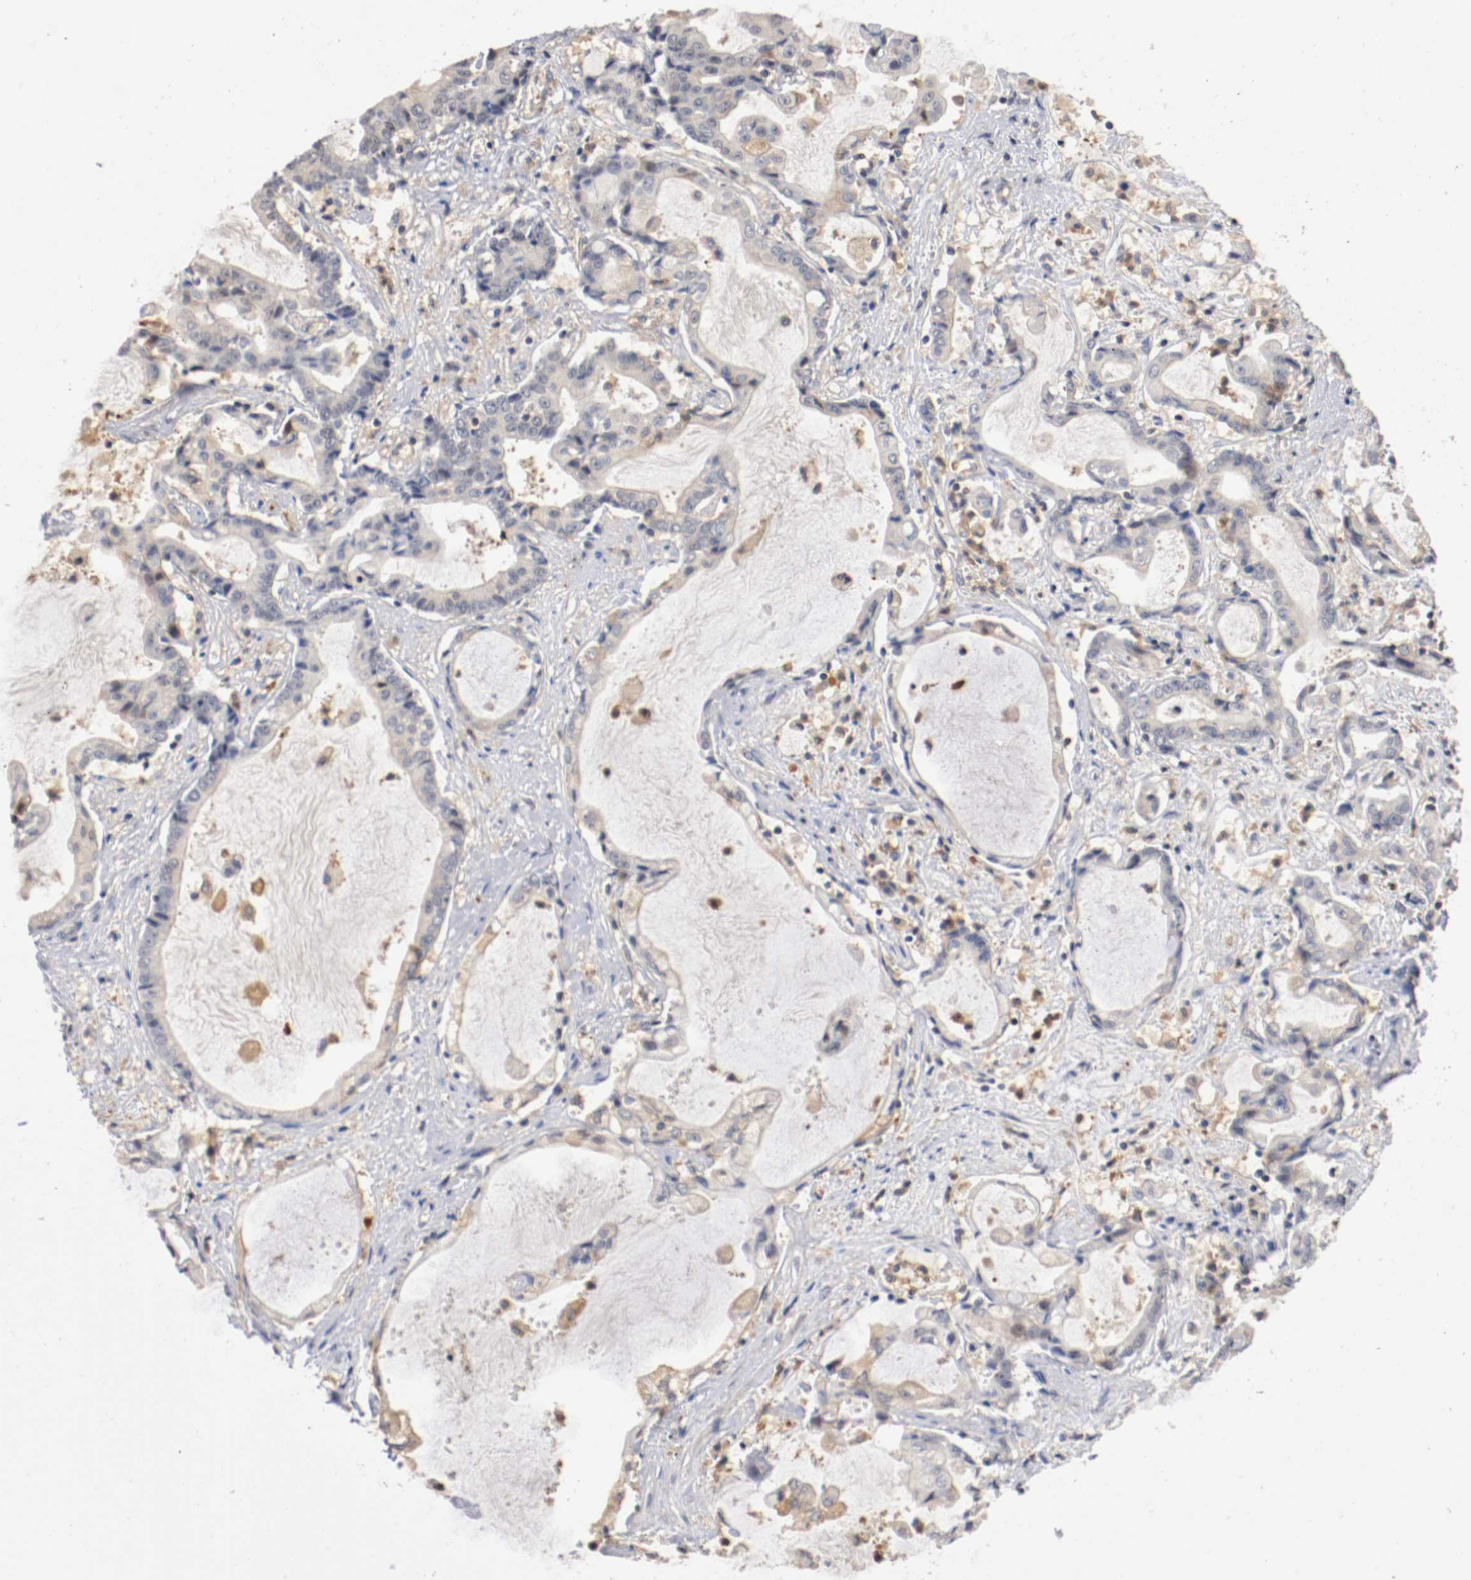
{"staining": {"intensity": "weak", "quantity": "<25%", "location": "cytoplasmic/membranous"}, "tissue": "liver cancer", "cell_type": "Tumor cells", "image_type": "cancer", "snomed": [{"axis": "morphology", "description": "Cholangiocarcinoma"}, {"axis": "topography", "description": "Liver"}], "caption": "A micrograph of cholangiocarcinoma (liver) stained for a protein demonstrates no brown staining in tumor cells.", "gene": "RBM23", "patient": {"sex": "male", "age": 57}}